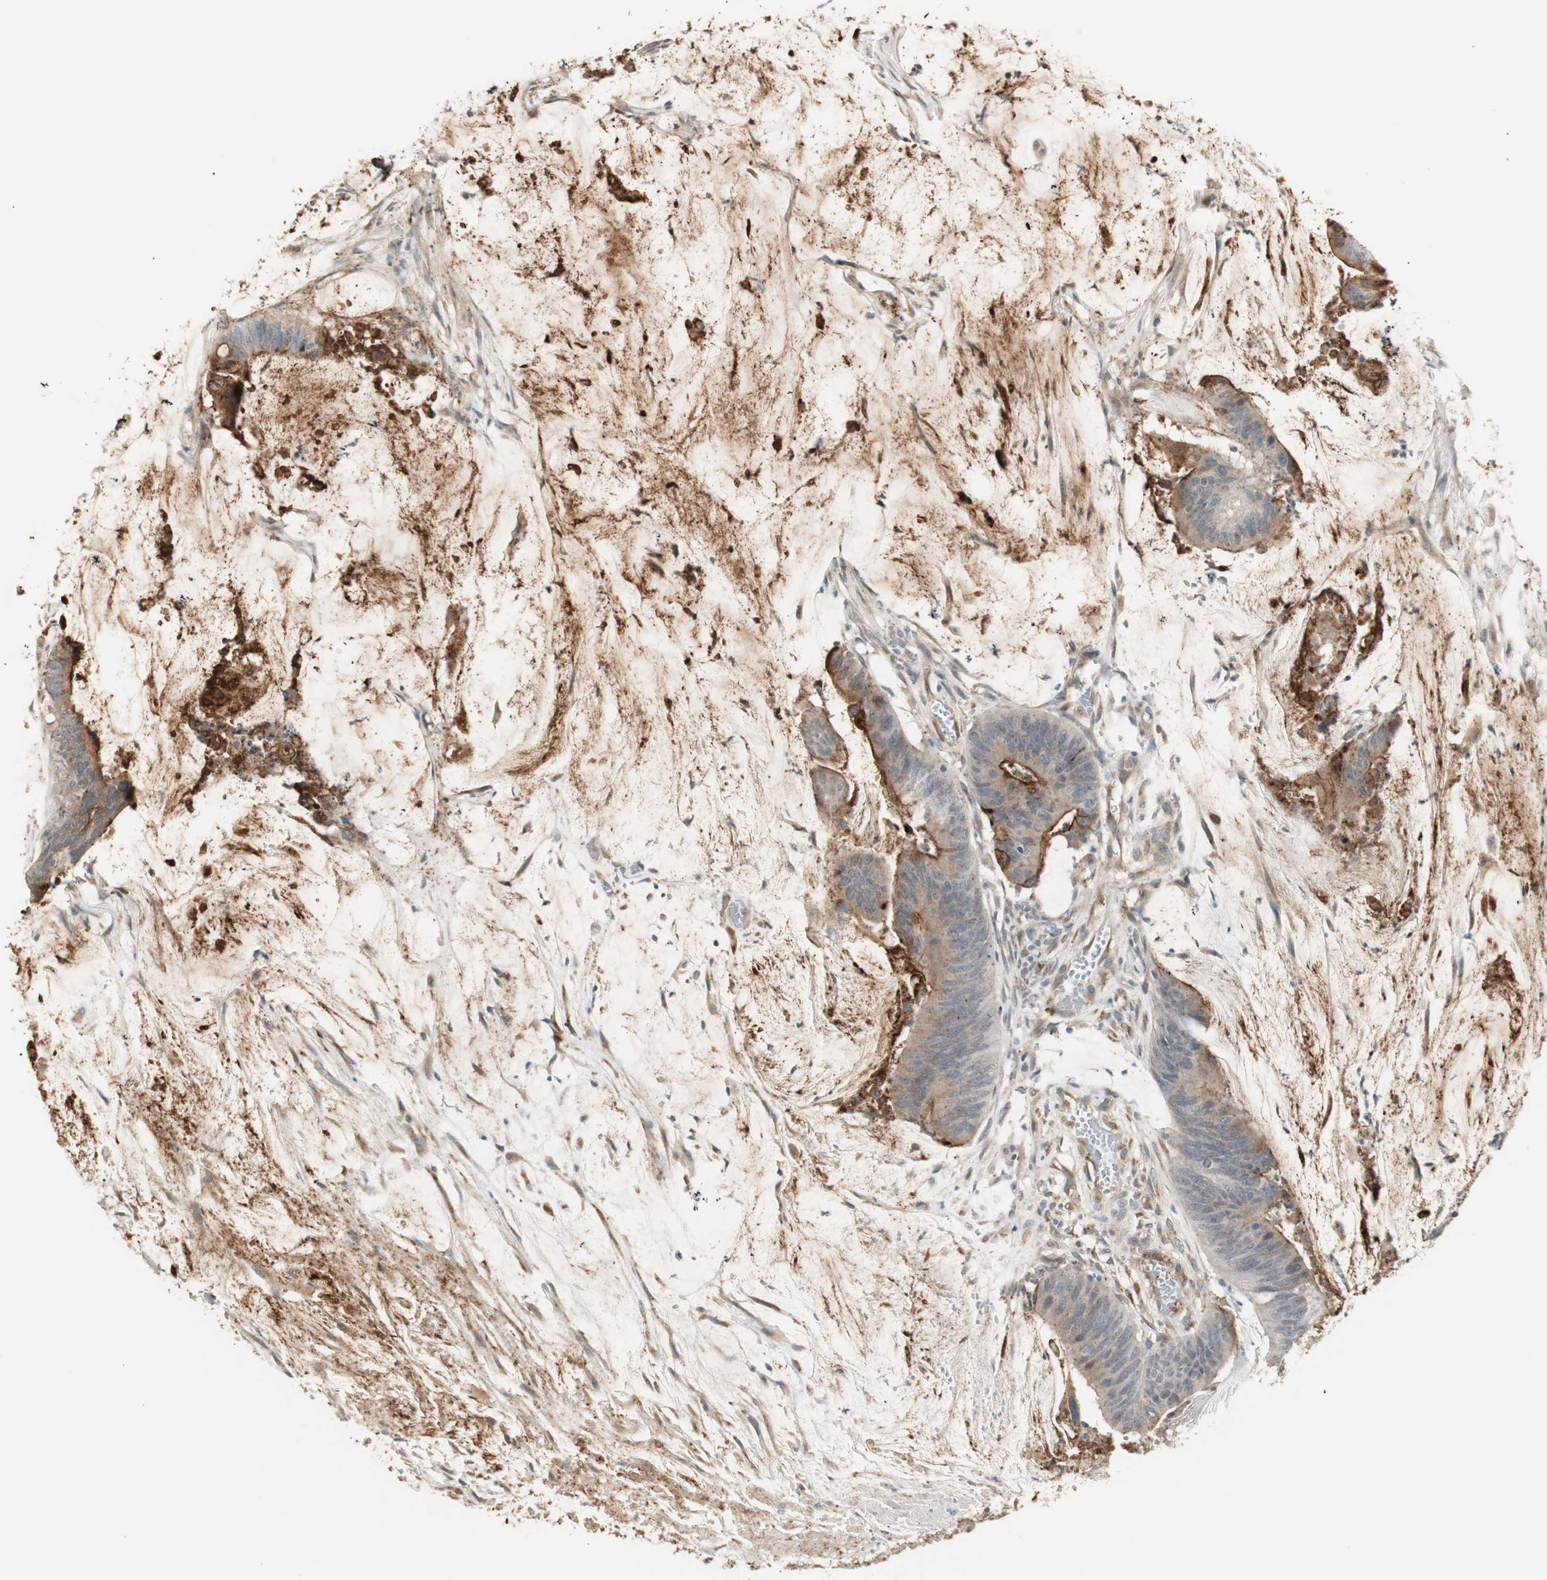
{"staining": {"intensity": "strong", "quantity": ">75%", "location": "cytoplasmic/membranous"}, "tissue": "colorectal cancer", "cell_type": "Tumor cells", "image_type": "cancer", "snomed": [{"axis": "morphology", "description": "Adenocarcinoma, NOS"}, {"axis": "topography", "description": "Rectum"}], "caption": "There is high levels of strong cytoplasmic/membranous positivity in tumor cells of colorectal cancer, as demonstrated by immunohistochemical staining (brown color).", "gene": "TASOR", "patient": {"sex": "female", "age": 66}}